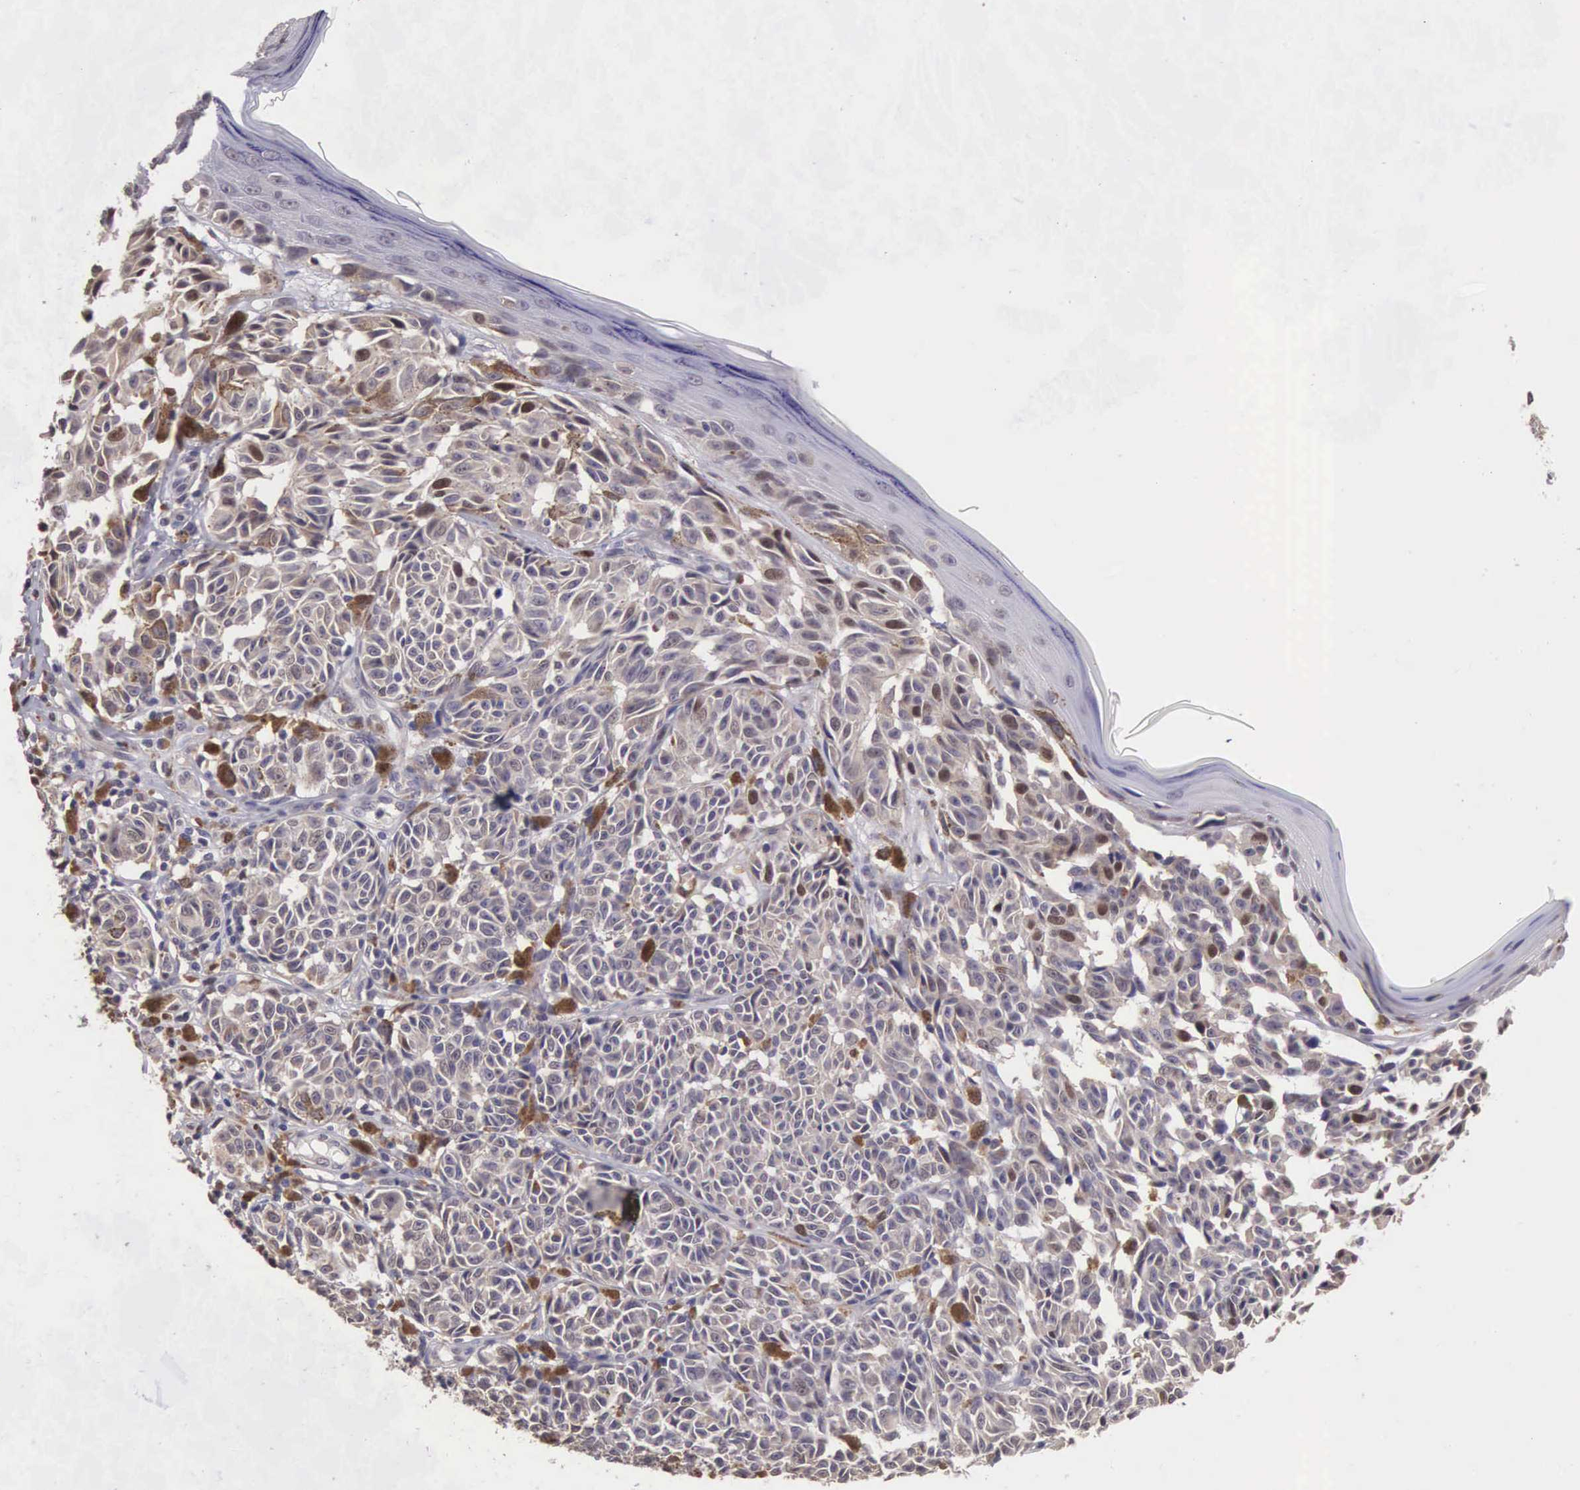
{"staining": {"intensity": "weak", "quantity": "25%-75%", "location": "cytoplasmic/membranous,nuclear"}, "tissue": "melanoma", "cell_type": "Tumor cells", "image_type": "cancer", "snomed": [{"axis": "morphology", "description": "Malignant melanoma, NOS"}, {"axis": "topography", "description": "Skin"}], "caption": "Human melanoma stained with a protein marker exhibits weak staining in tumor cells.", "gene": "CDC45", "patient": {"sex": "male", "age": 49}}